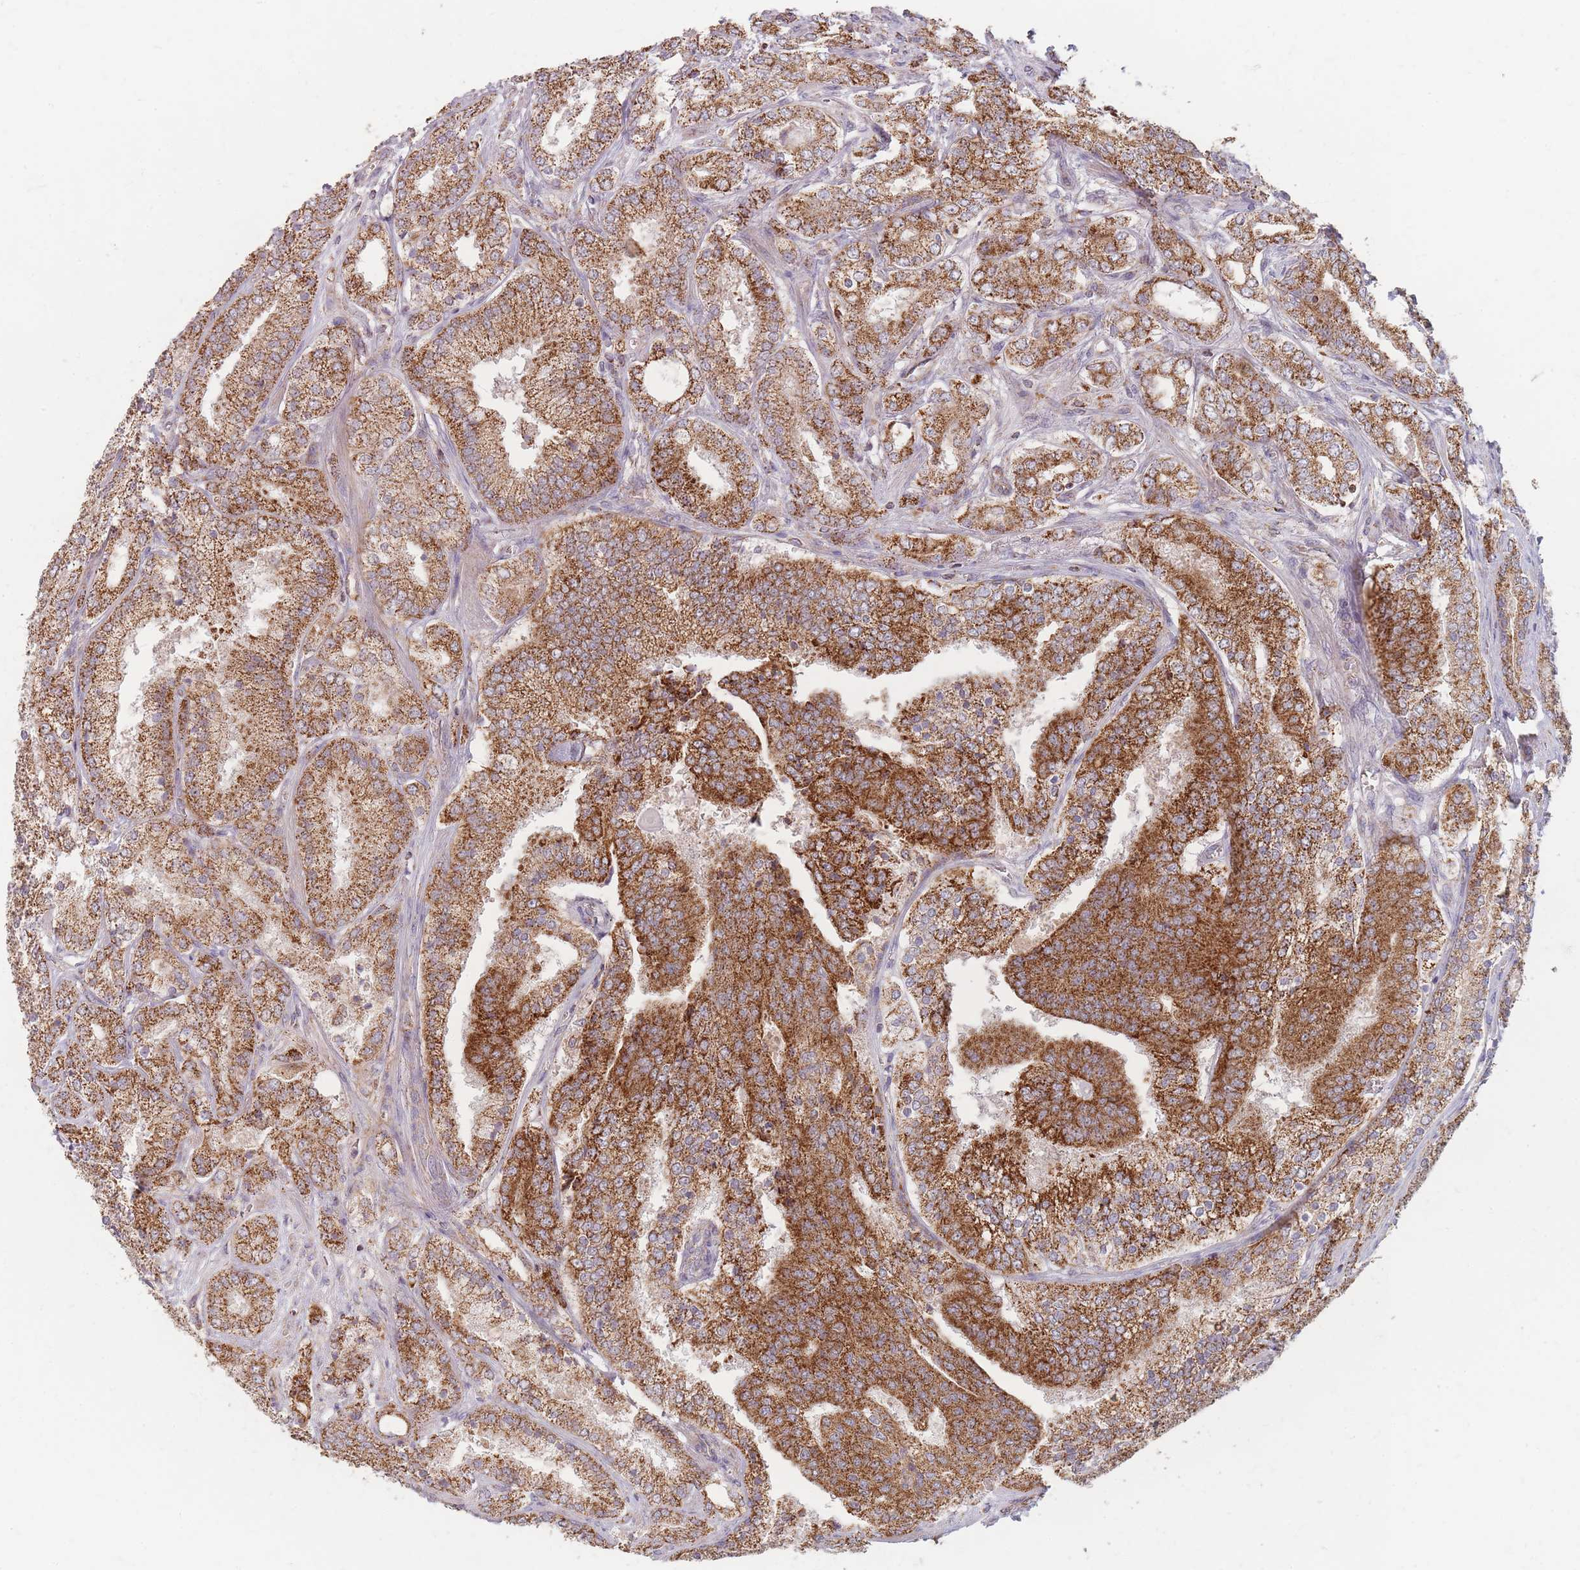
{"staining": {"intensity": "strong", "quantity": ">75%", "location": "cytoplasmic/membranous"}, "tissue": "prostate cancer", "cell_type": "Tumor cells", "image_type": "cancer", "snomed": [{"axis": "morphology", "description": "Adenocarcinoma, High grade"}, {"axis": "topography", "description": "Prostate"}], "caption": "High-grade adenocarcinoma (prostate) stained with a brown dye reveals strong cytoplasmic/membranous positive expression in about >75% of tumor cells.", "gene": "ESRP2", "patient": {"sex": "male", "age": 63}}